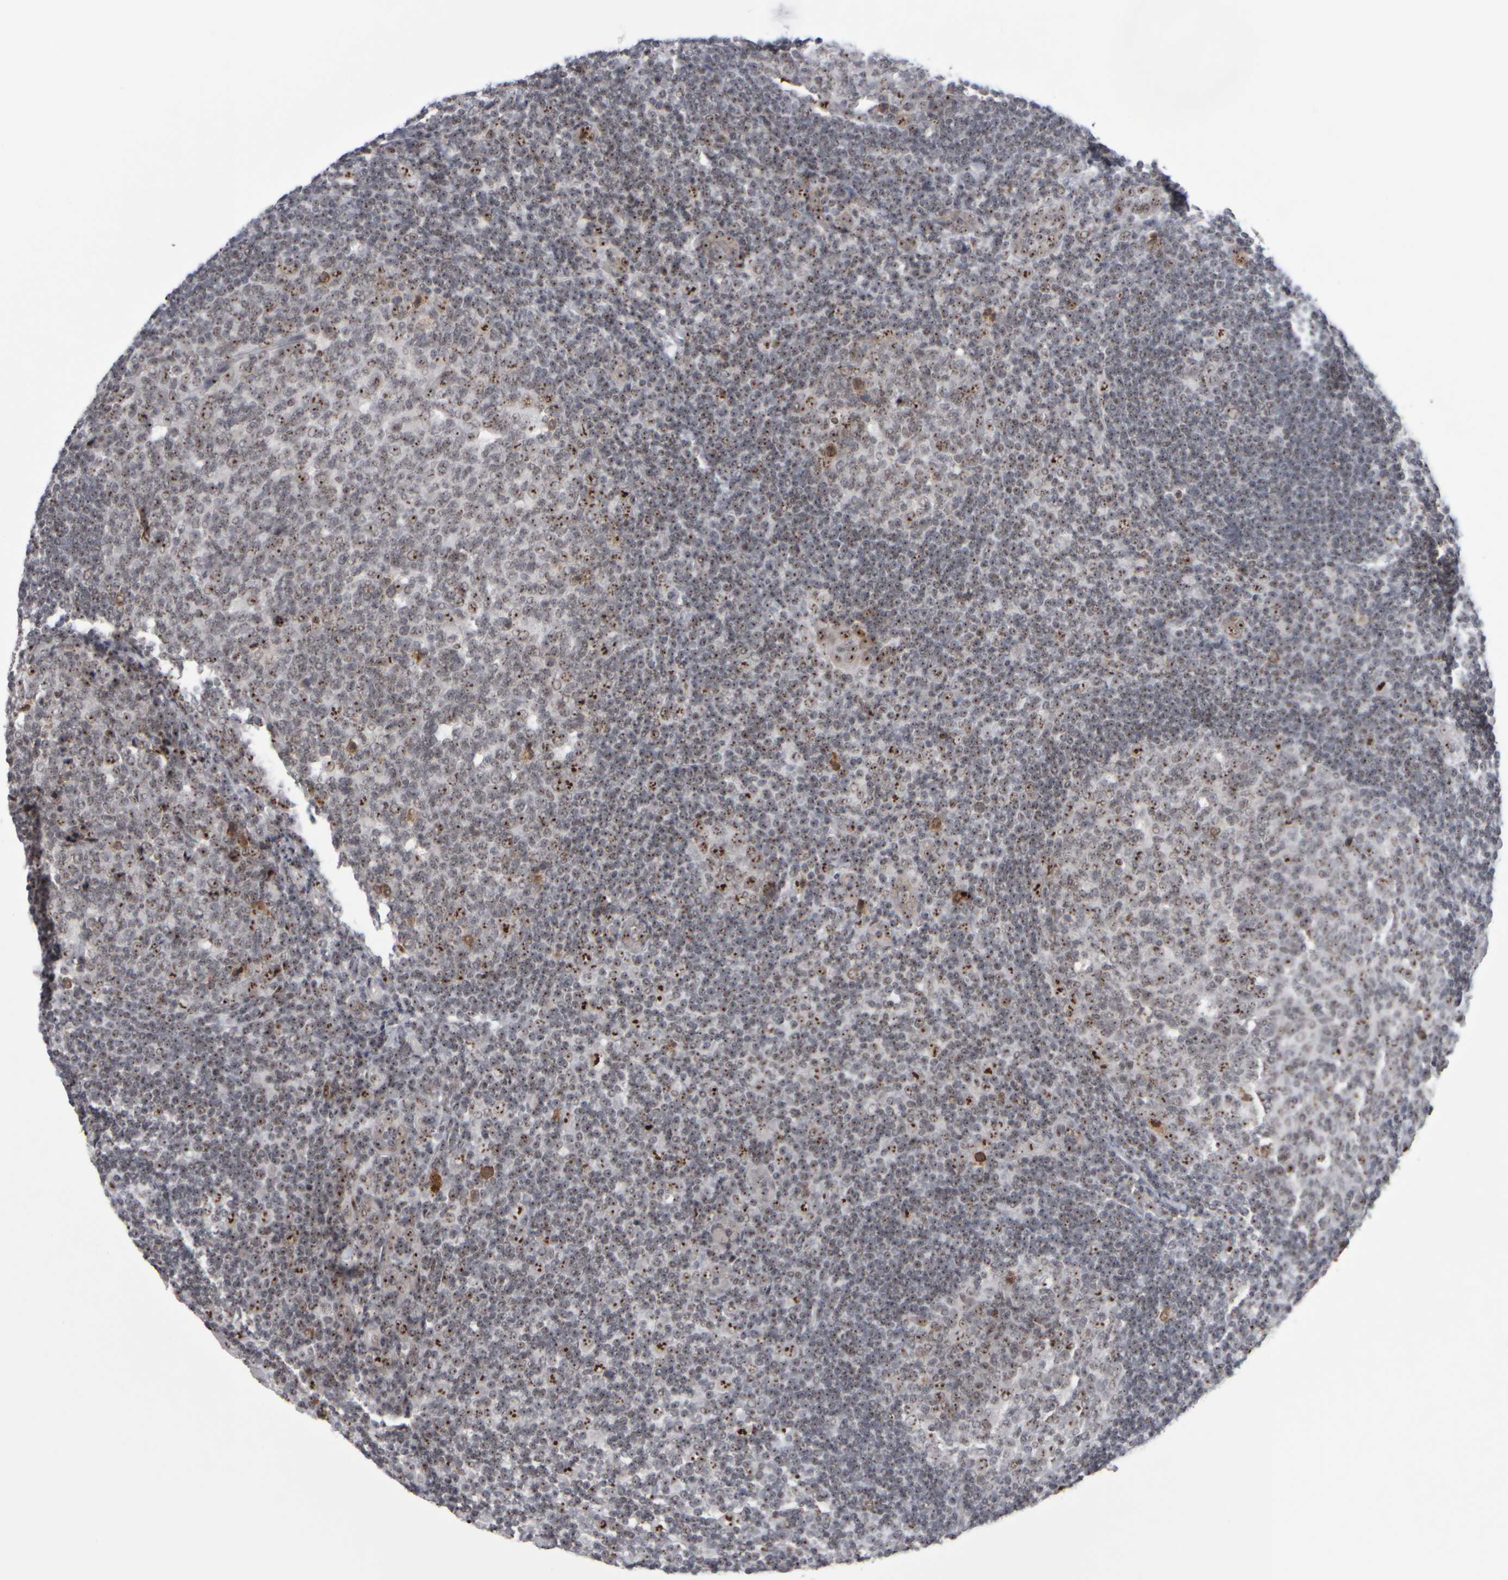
{"staining": {"intensity": "moderate", "quantity": "25%-75%", "location": "nuclear"}, "tissue": "tonsil", "cell_type": "Germinal center cells", "image_type": "normal", "snomed": [{"axis": "morphology", "description": "Normal tissue, NOS"}, {"axis": "topography", "description": "Tonsil"}], "caption": "High-power microscopy captured an immunohistochemistry (IHC) micrograph of normal tonsil, revealing moderate nuclear expression in approximately 25%-75% of germinal center cells. (brown staining indicates protein expression, while blue staining denotes nuclei).", "gene": "SURF6", "patient": {"sex": "male", "age": 37}}